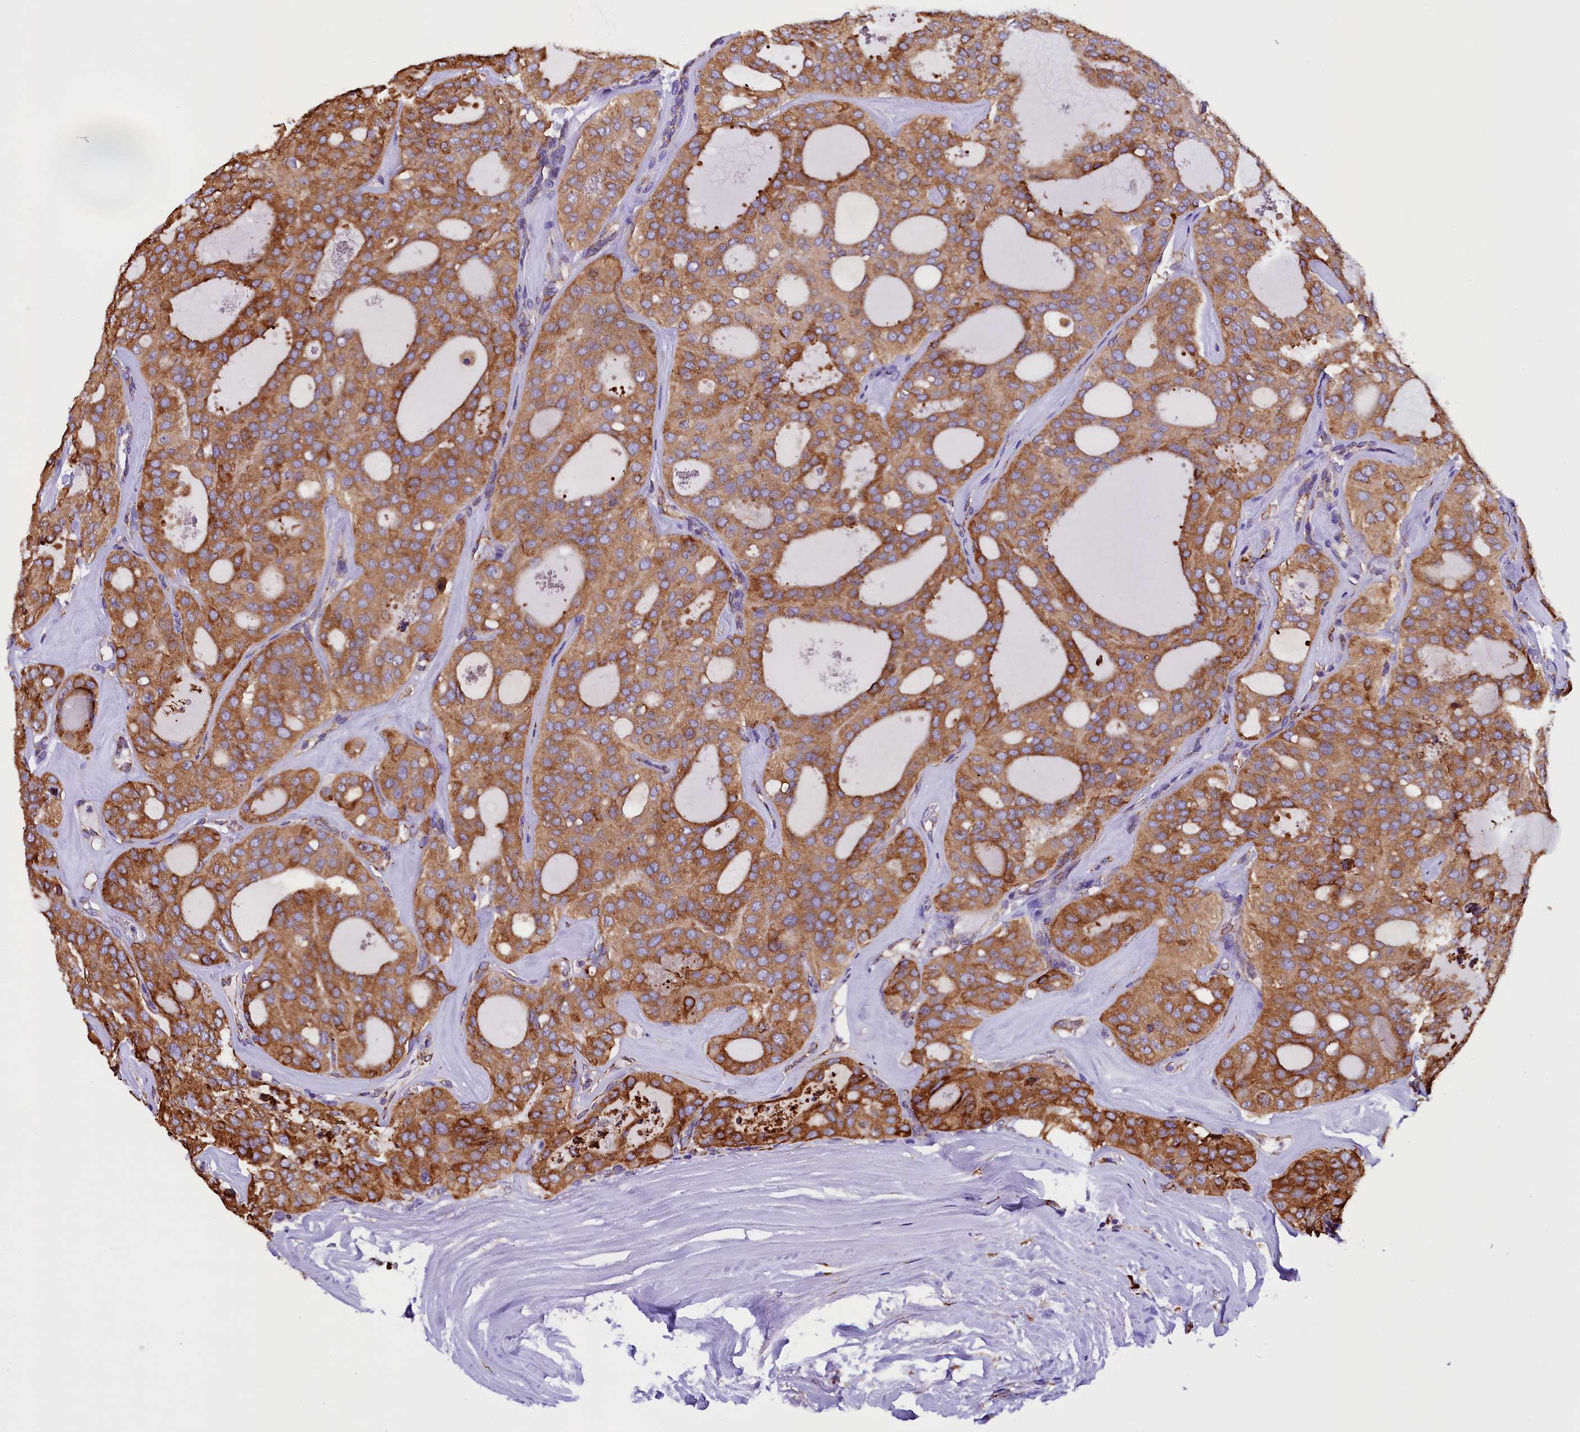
{"staining": {"intensity": "moderate", "quantity": ">75%", "location": "cytoplasmic/membranous"}, "tissue": "thyroid cancer", "cell_type": "Tumor cells", "image_type": "cancer", "snomed": [{"axis": "morphology", "description": "Follicular adenoma carcinoma, NOS"}, {"axis": "topography", "description": "Thyroid gland"}], "caption": "The immunohistochemical stain highlights moderate cytoplasmic/membranous positivity in tumor cells of thyroid cancer (follicular adenoma carcinoma) tissue.", "gene": "CAPS2", "patient": {"sex": "male", "age": 75}}